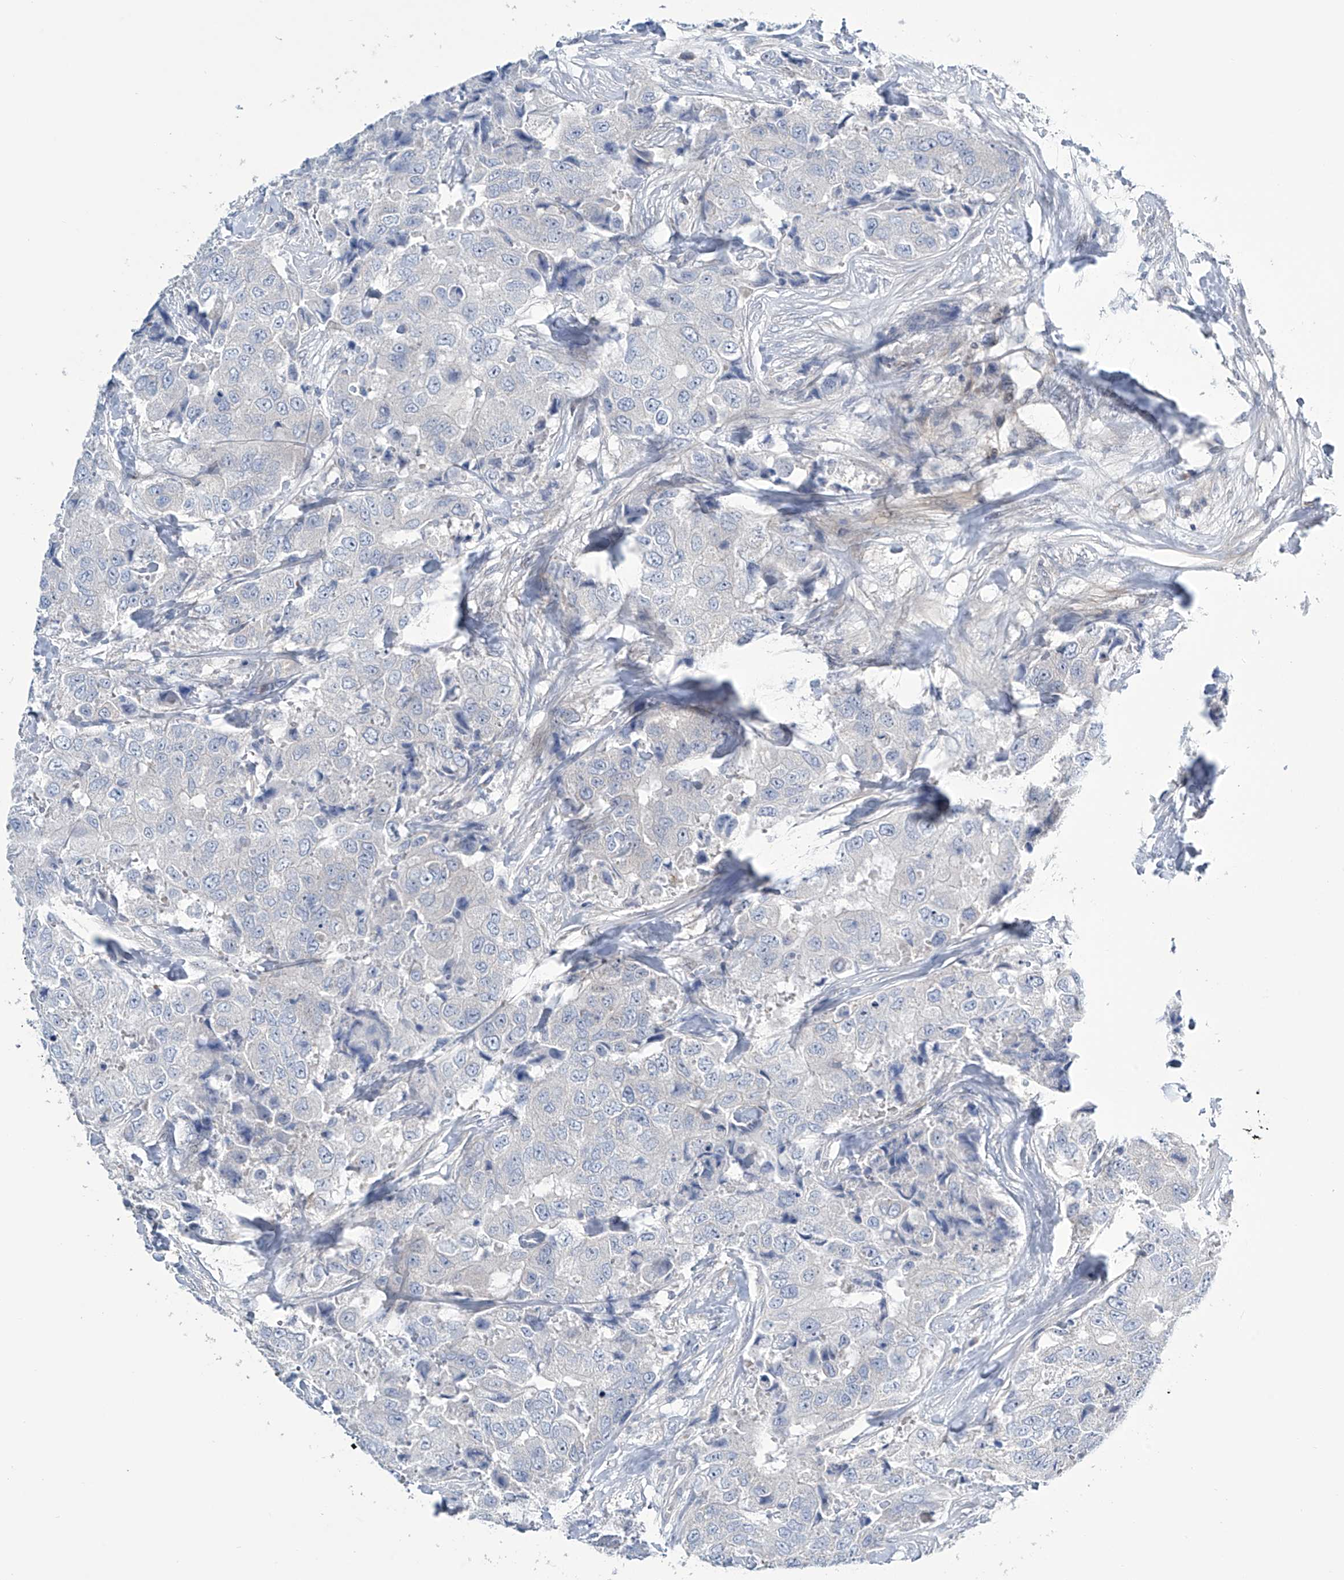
{"staining": {"intensity": "negative", "quantity": "none", "location": "none"}, "tissue": "breast cancer", "cell_type": "Tumor cells", "image_type": "cancer", "snomed": [{"axis": "morphology", "description": "Duct carcinoma"}, {"axis": "topography", "description": "Breast"}], "caption": "Histopathology image shows no protein expression in tumor cells of invasive ductal carcinoma (breast) tissue.", "gene": "TRIM60", "patient": {"sex": "female", "age": 62}}